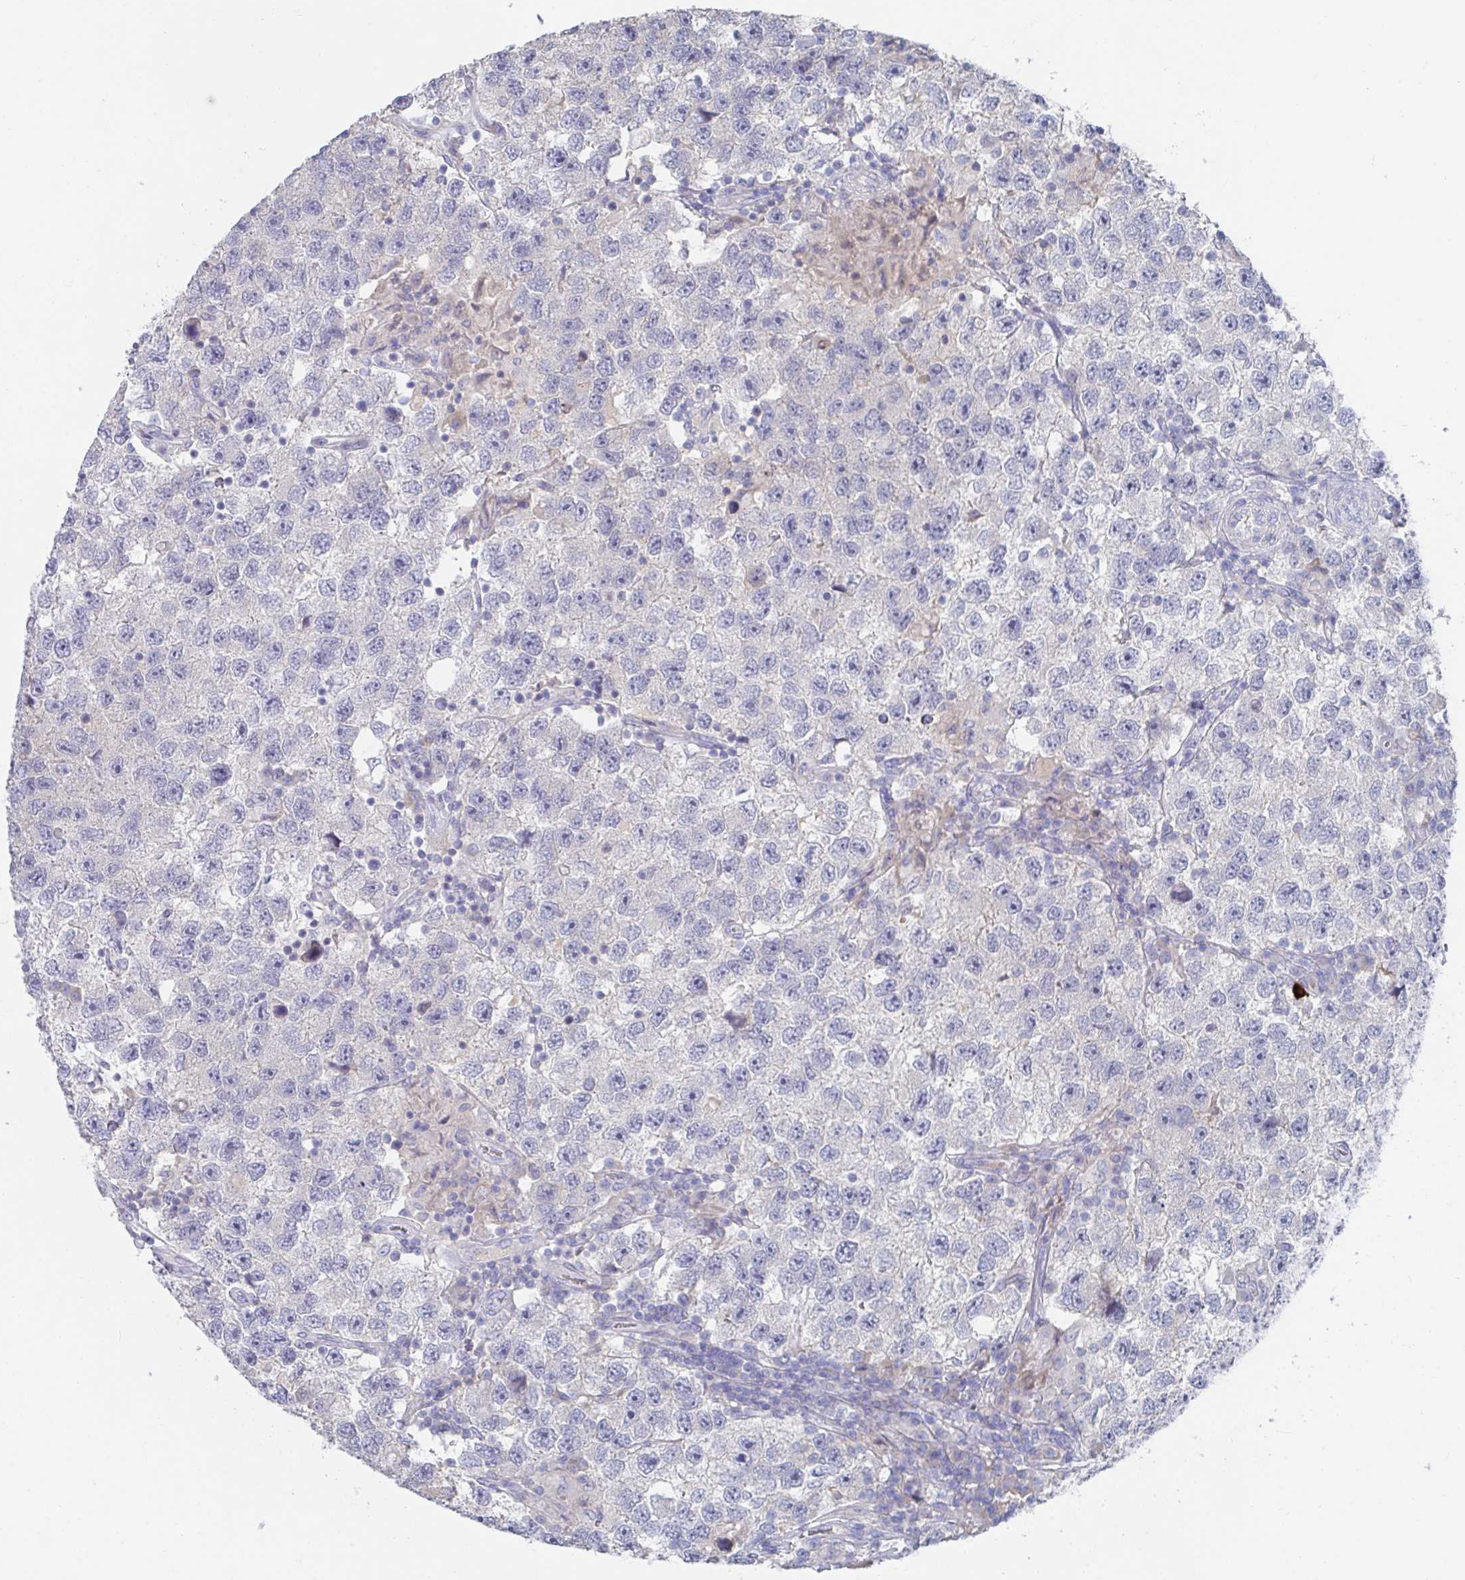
{"staining": {"intensity": "negative", "quantity": "none", "location": "none"}, "tissue": "testis cancer", "cell_type": "Tumor cells", "image_type": "cancer", "snomed": [{"axis": "morphology", "description": "Seminoma, NOS"}, {"axis": "topography", "description": "Testis"}], "caption": "IHC of seminoma (testis) demonstrates no positivity in tumor cells.", "gene": "KCNK5", "patient": {"sex": "male", "age": 26}}